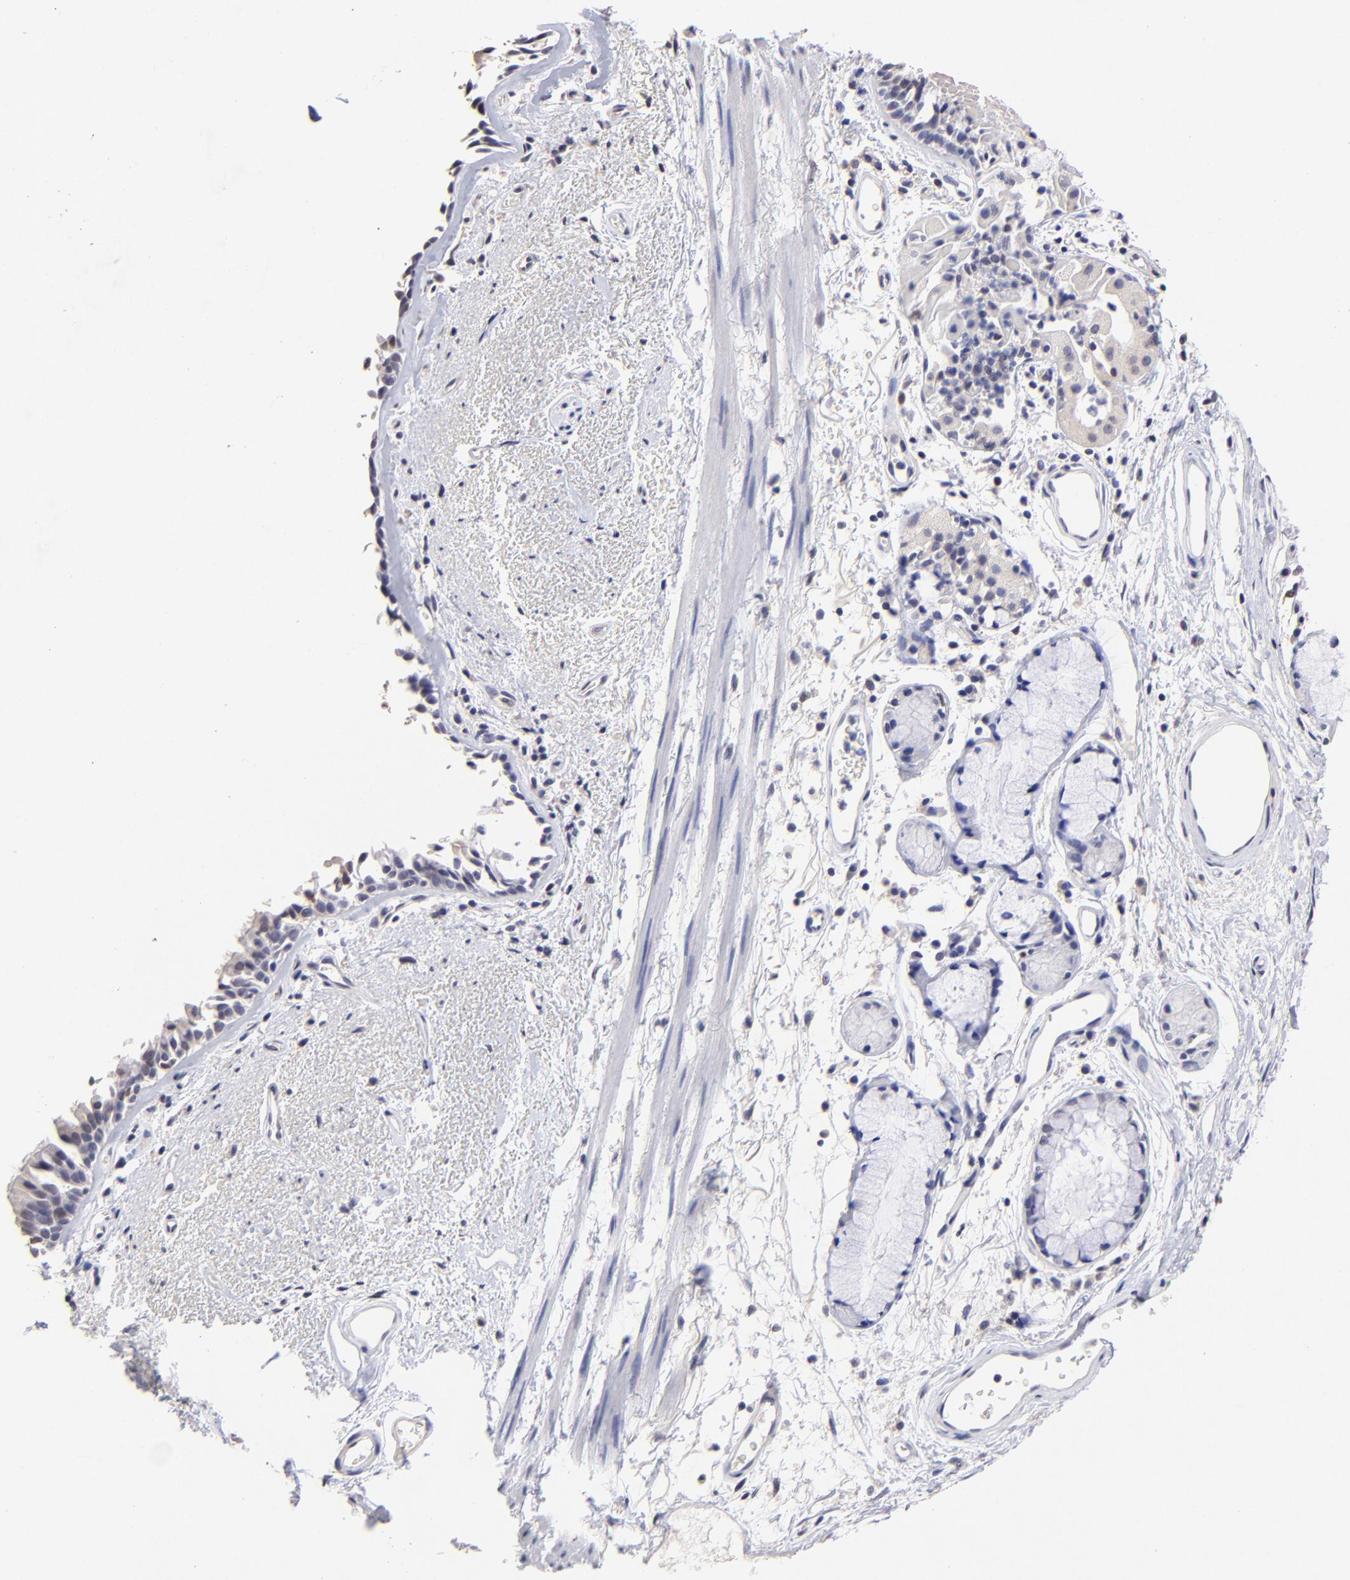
{"staining": {"intensity": "weak", "quantity": "<25%", "location": "nuclear"}, "tissue": "bronchus", "cell_type": "Respiratory epithelial cells", "image_type": "normal", "snomed": [{"axis": "morphology", "description": "Normal tissue, NOS"}, {"axis": "morphology", "description": "Adenocarcinoma, NOS"}, {"axis": "topography", "description": "Bronchus"}, {"axis": "topography", "description": "Lung"}], "caption": "Protein analysis of unremarkable bronchus displays no significant positivity in respiratory epithelial cells.", "gene": "DNMT1", "patient": {"sex": "male", "age": 71}}